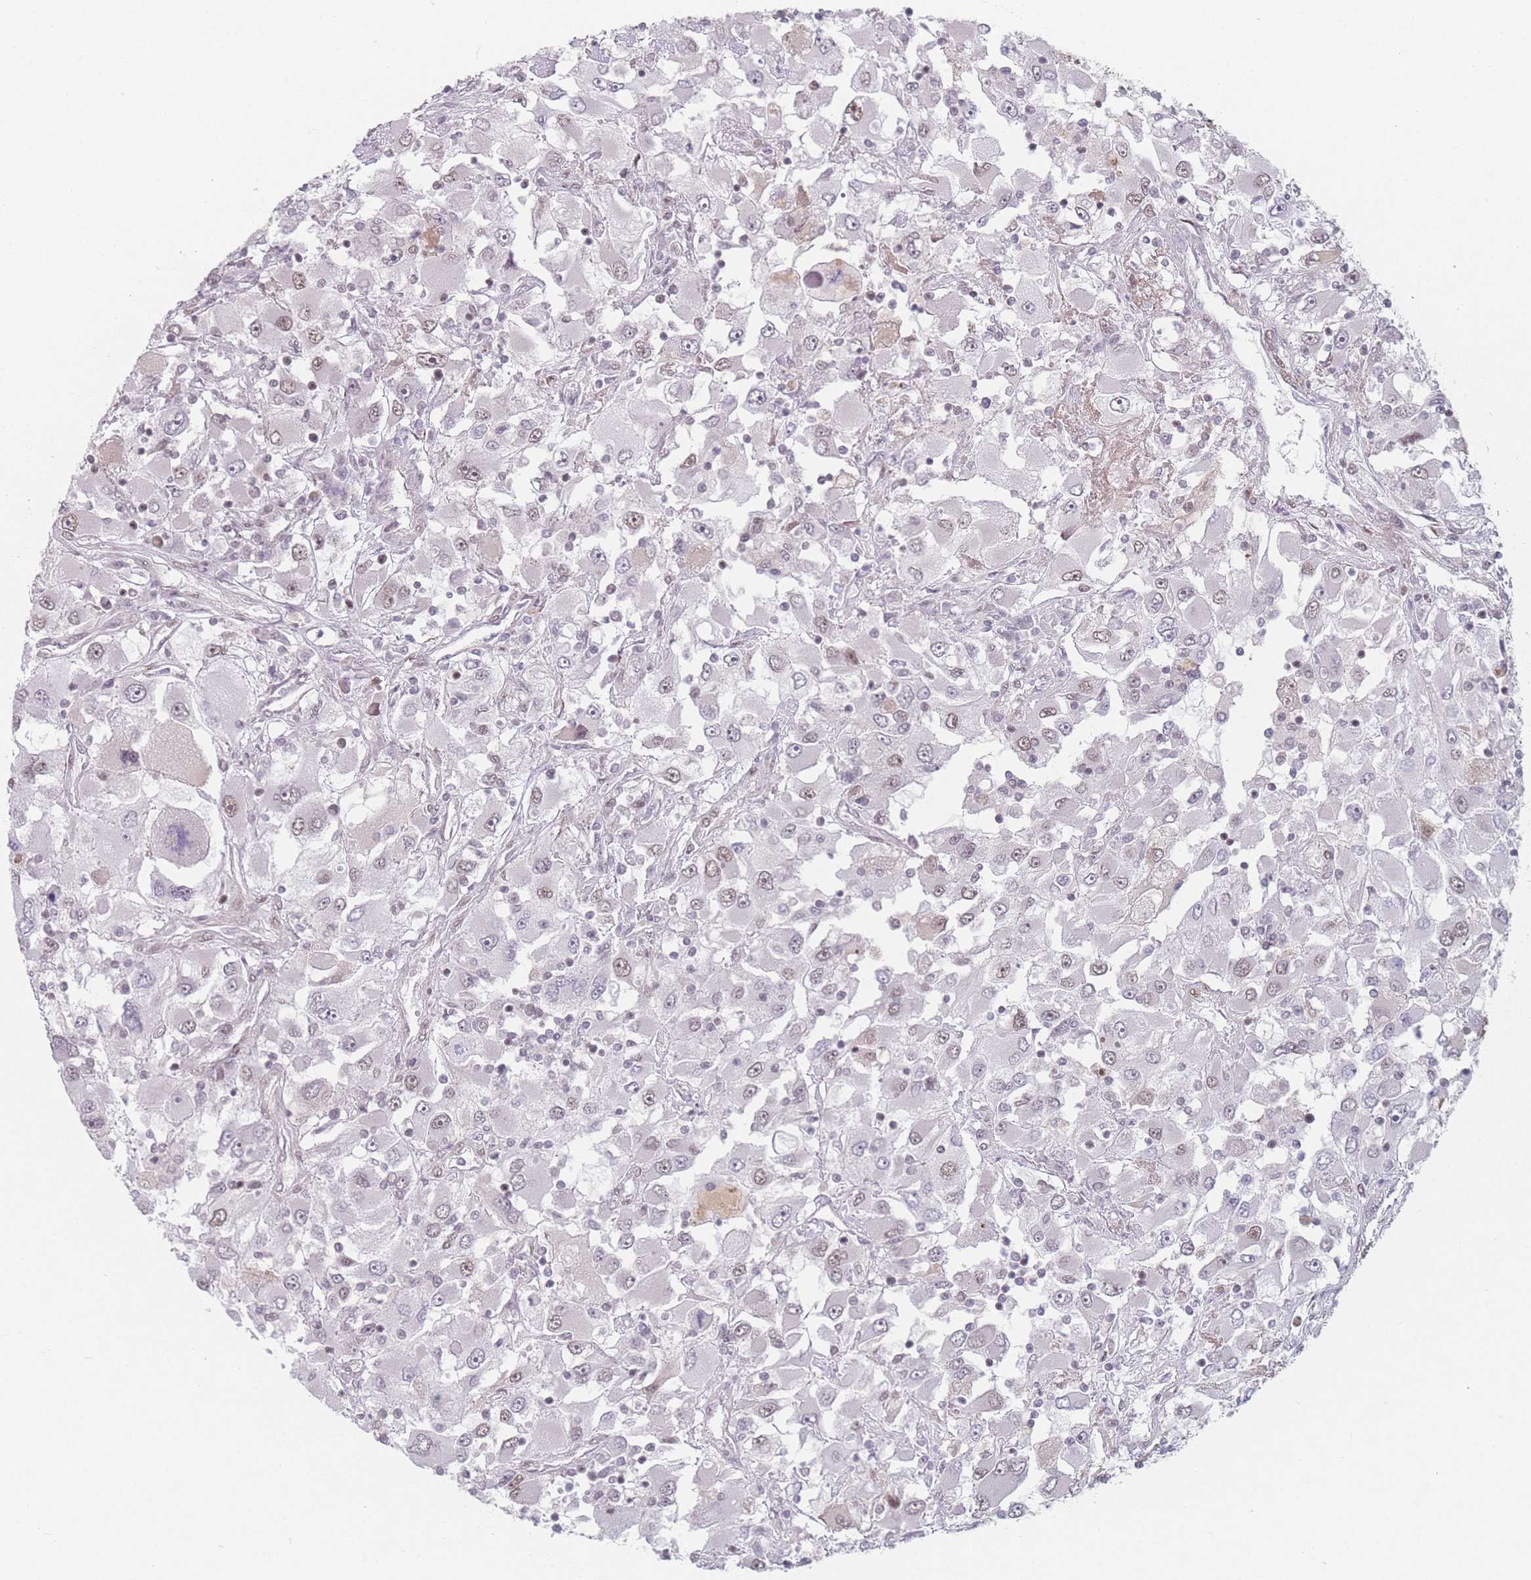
{"staining": {"intensity": "weak", "quantity": "25%-75%", "location": "nuclear"}, "tissue": "renal cancer", "cell_type": "Tumor cells", "image_type": "cancer", "snomed": [{"axis": "morphology", "description": "Adenocarcinoma, NOS"}, {"axis": "topography", "description": "Kidney"}], "caption": "Protein expression analysis of renal cancer shows weak nuclear expression in about 25%-75% of tumor cells.", "gene": "ZC3H14", "patient": {"sex": "female", "age": 52}}